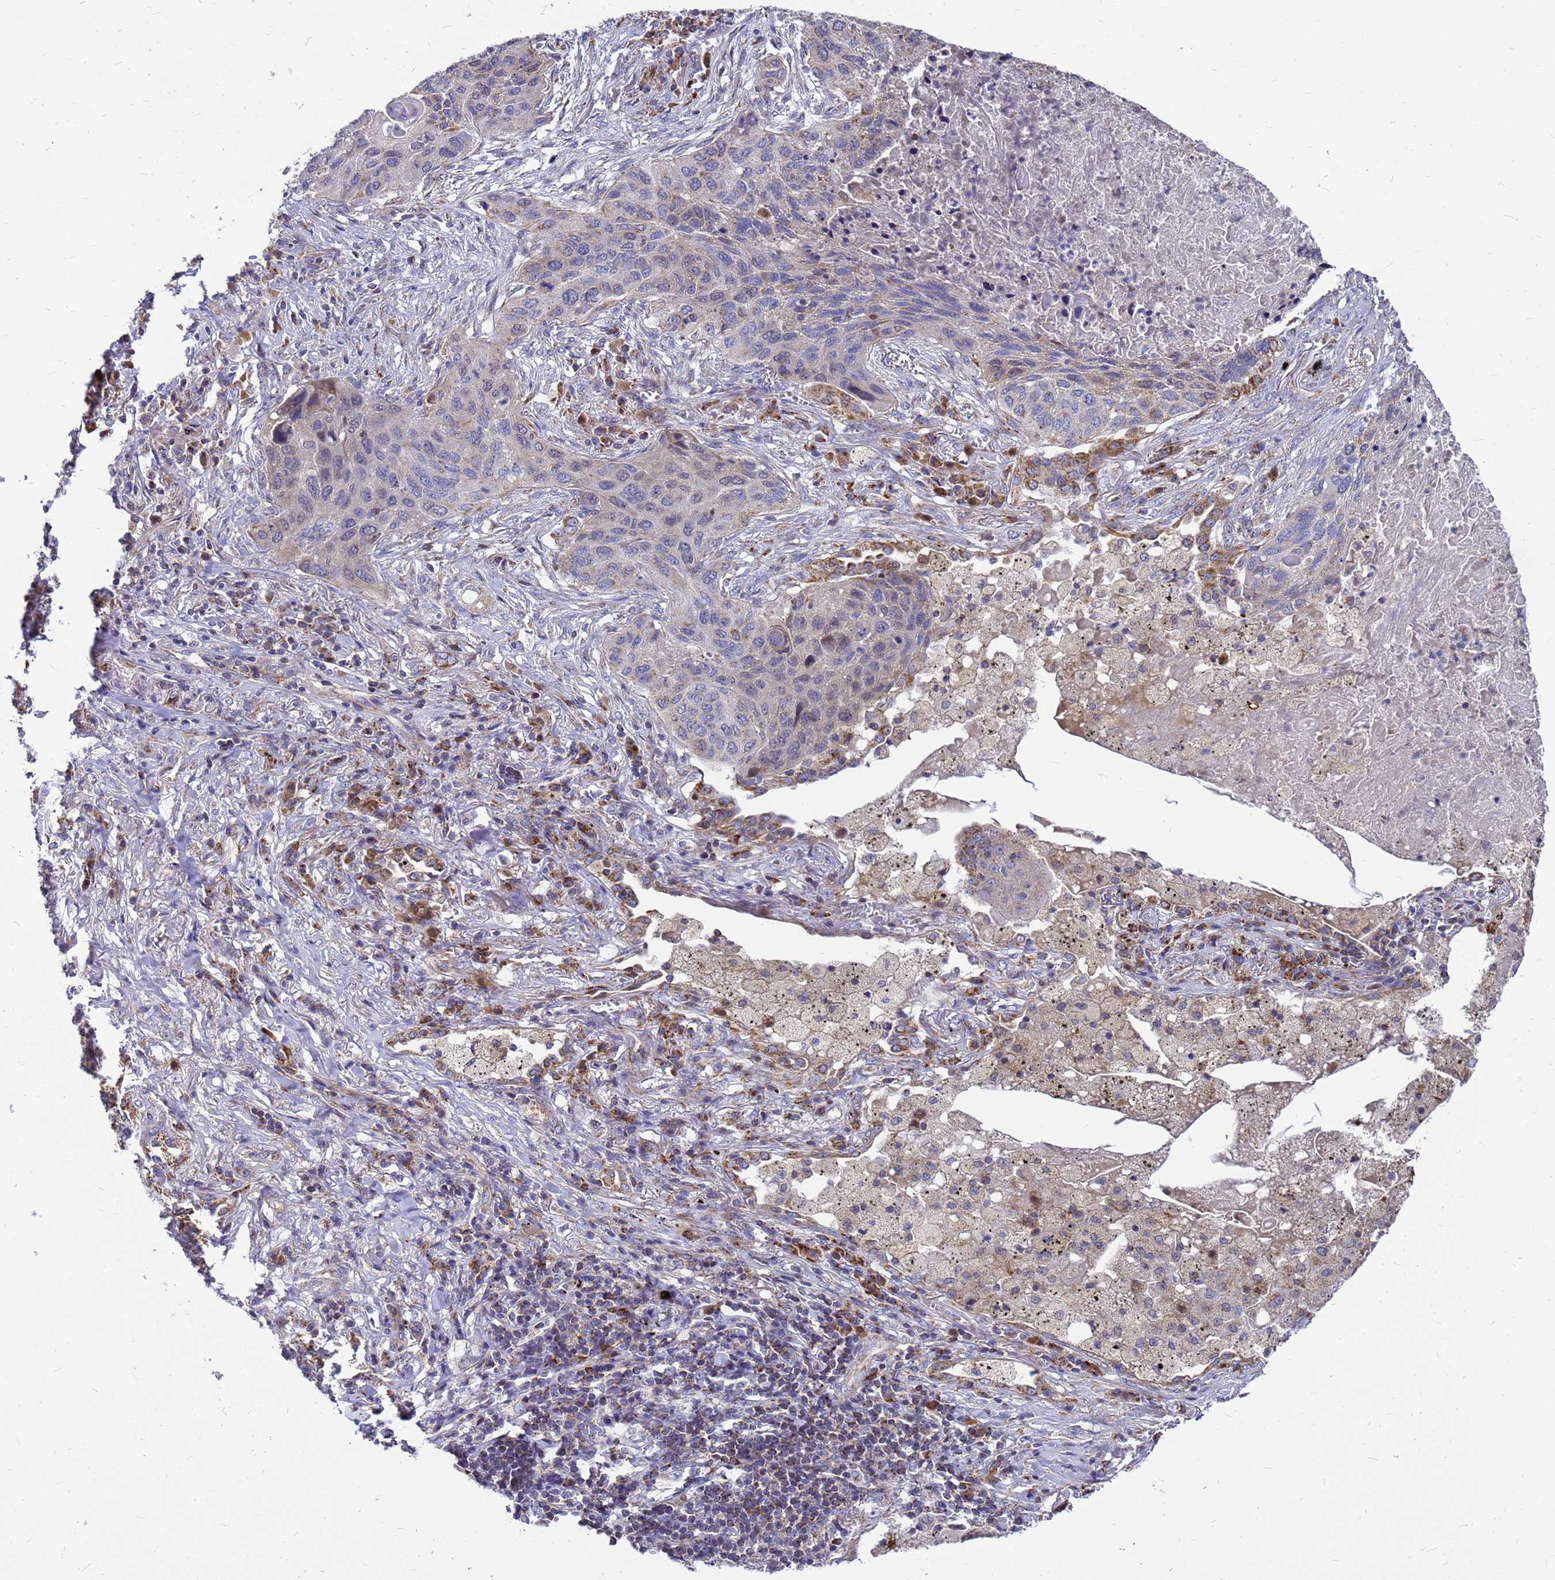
{"staining": {"intensity": "moderate", "quantity": "<25%", "location": "cytoplasmic/membranous"}, "tissue": "lung cancer", "cell_type": "Tumor cells", "image_type": "cancer", "snomed": [{"axis": "morphology", "description": "Squamous cell carcinoma, NOS"}, {"axis": "topography", "description": "Lung"}], "caption": "There is low levels of moderate cytoplasmic/membranous staining in tumor cells of lung squamous cell carcinoma, as demonstrated by immunohistochemical staining (brown color).", "gene": "CMC4", "patient": {"sex": "female", "age": 63}}